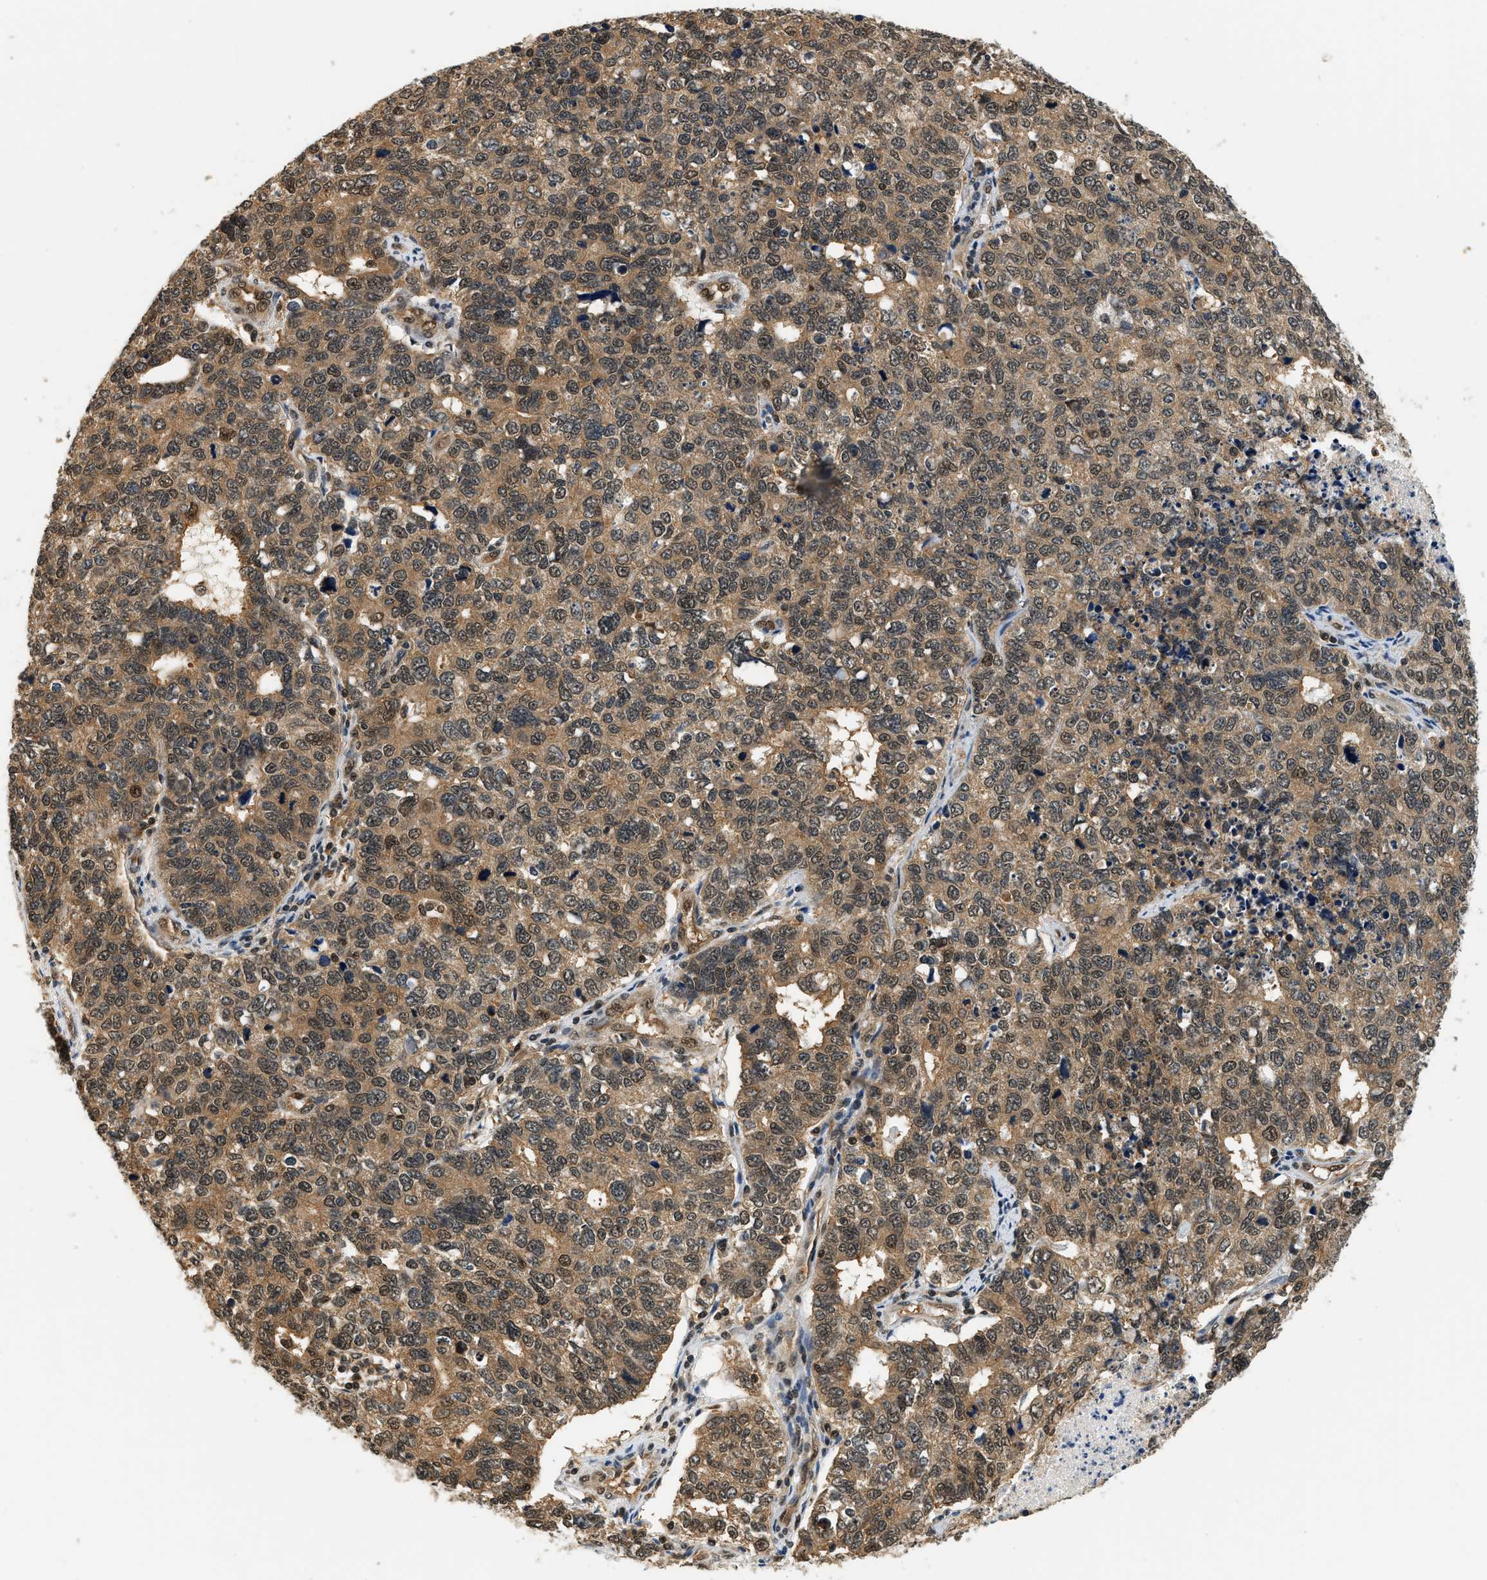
{"staining": {"intensity": "moderate", "quantity": ">75%", "location": "cytoplasmic/membranous,nuclear"}, "tissue": "cervical cancer", "cell_type": "Tumor cells", "image_type": "cancer", "snomed": [{"axis": "morphology", "description": "Squamous cell carcinoma, NOS"}, {"axis": "topography", "description": "Cervix"}], "caption": "High-power microscopy captured an immunohistochemistry micrograph of squamous cell carcinoma (cervical), revealing moderate cytoplasmic/membranous and nuclear positivity in about >75% of tumor cells.", "gene": "PSMD3", "patient": {"sex": "female", "age": 63}}